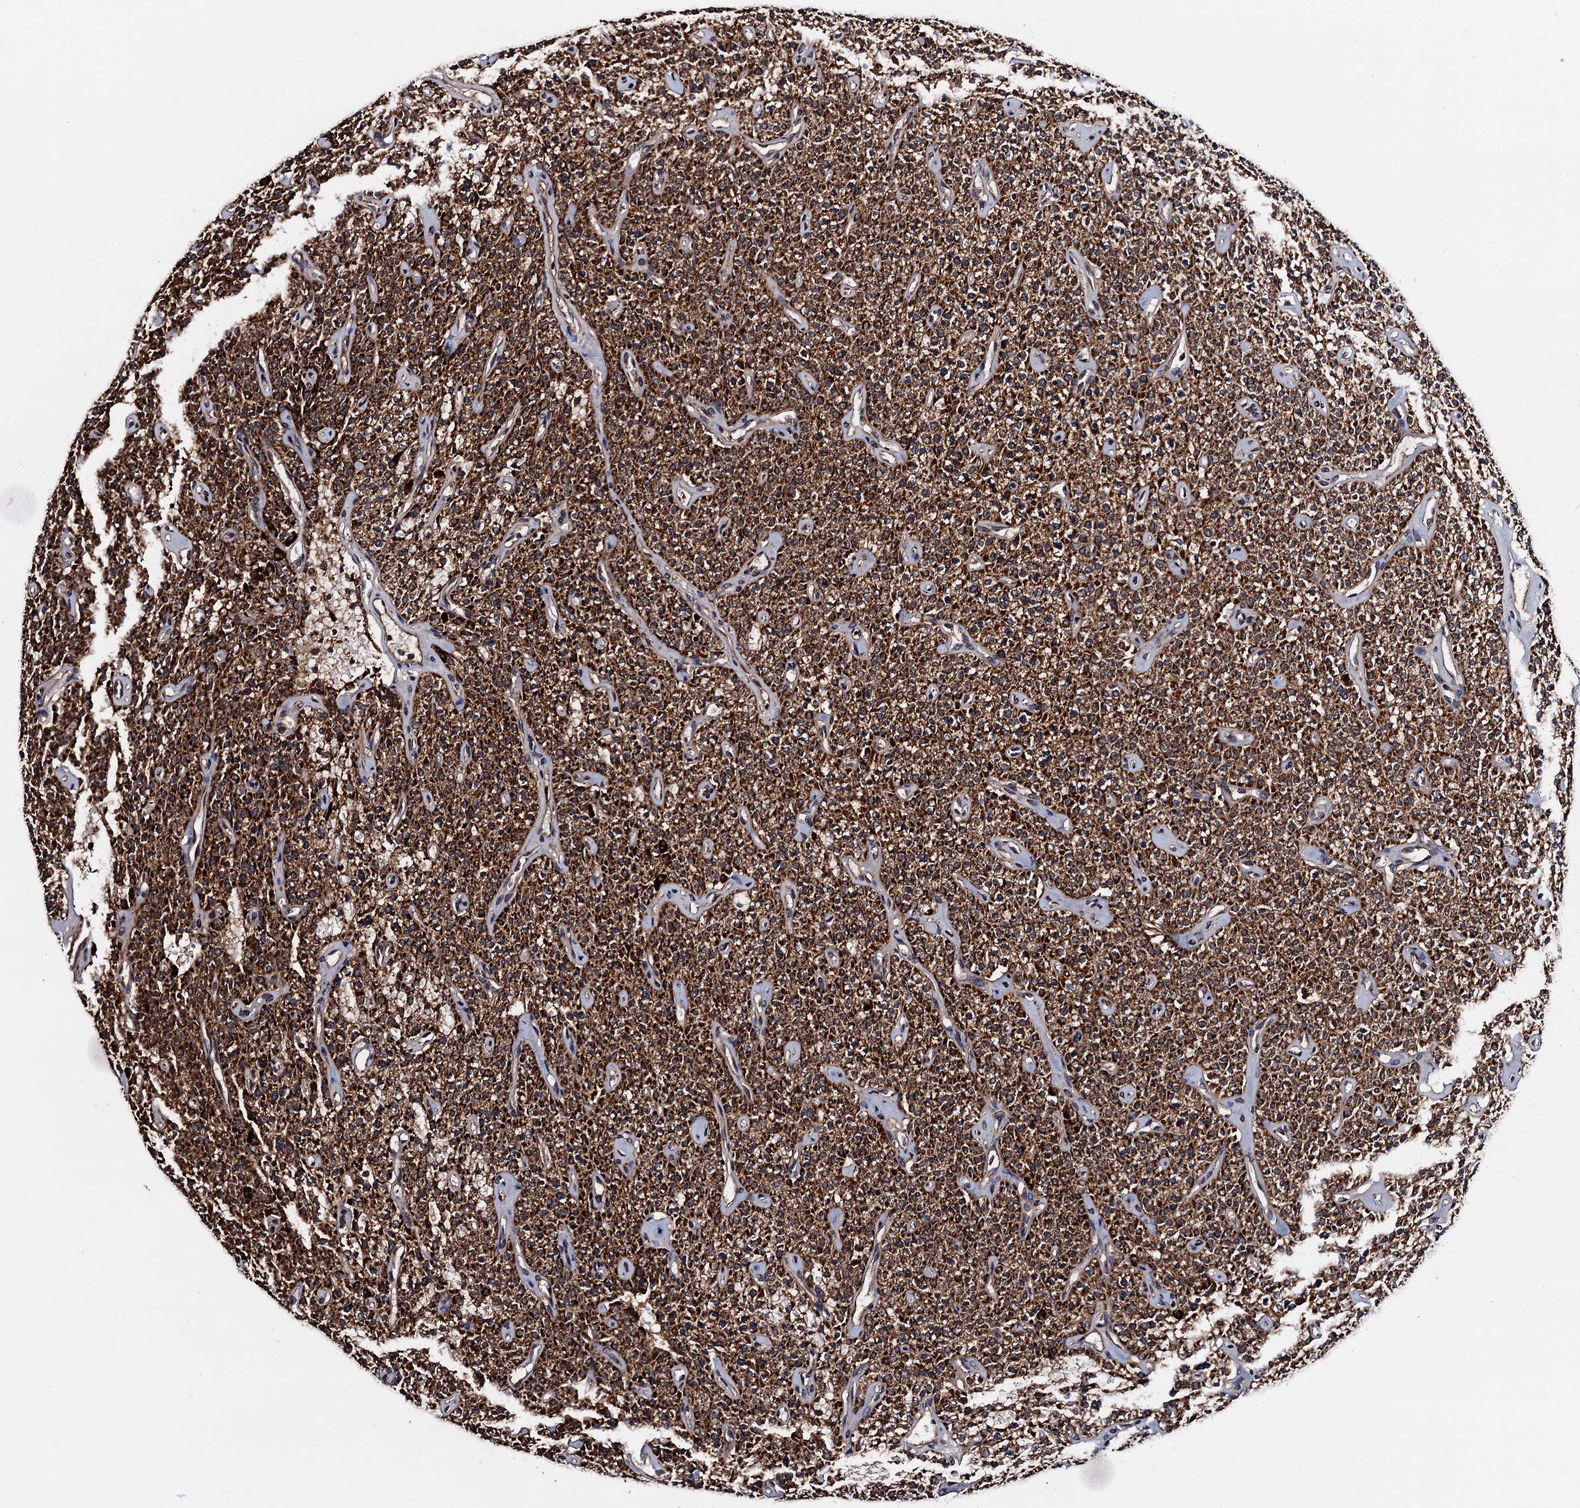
{"staining": {"intensity": "strong", "quantity": ">75%", "location": "cytoplasmic/membranous"}, "tissue": "parathyroid gland", "cell_type": "Glandular cells", "image_type": "normal", "snomed": [{"axis": "morphology", "description": "Normal tissue, NOS"}, {"axis": "topography", "description": "Parathyroid gland"}], "caption": "Brown immunohistochemical staining in normal parathyroid gland demonstrates strong cytoplasmic/membranous staining in approximately >75% of glandular cells. Using DAB (brown) and hematoxylin (blue) stains, captured at high magnification using brightfield microscopy.", "gene": "PTCD3", "patient": {"sex": "male", "age": 46}}